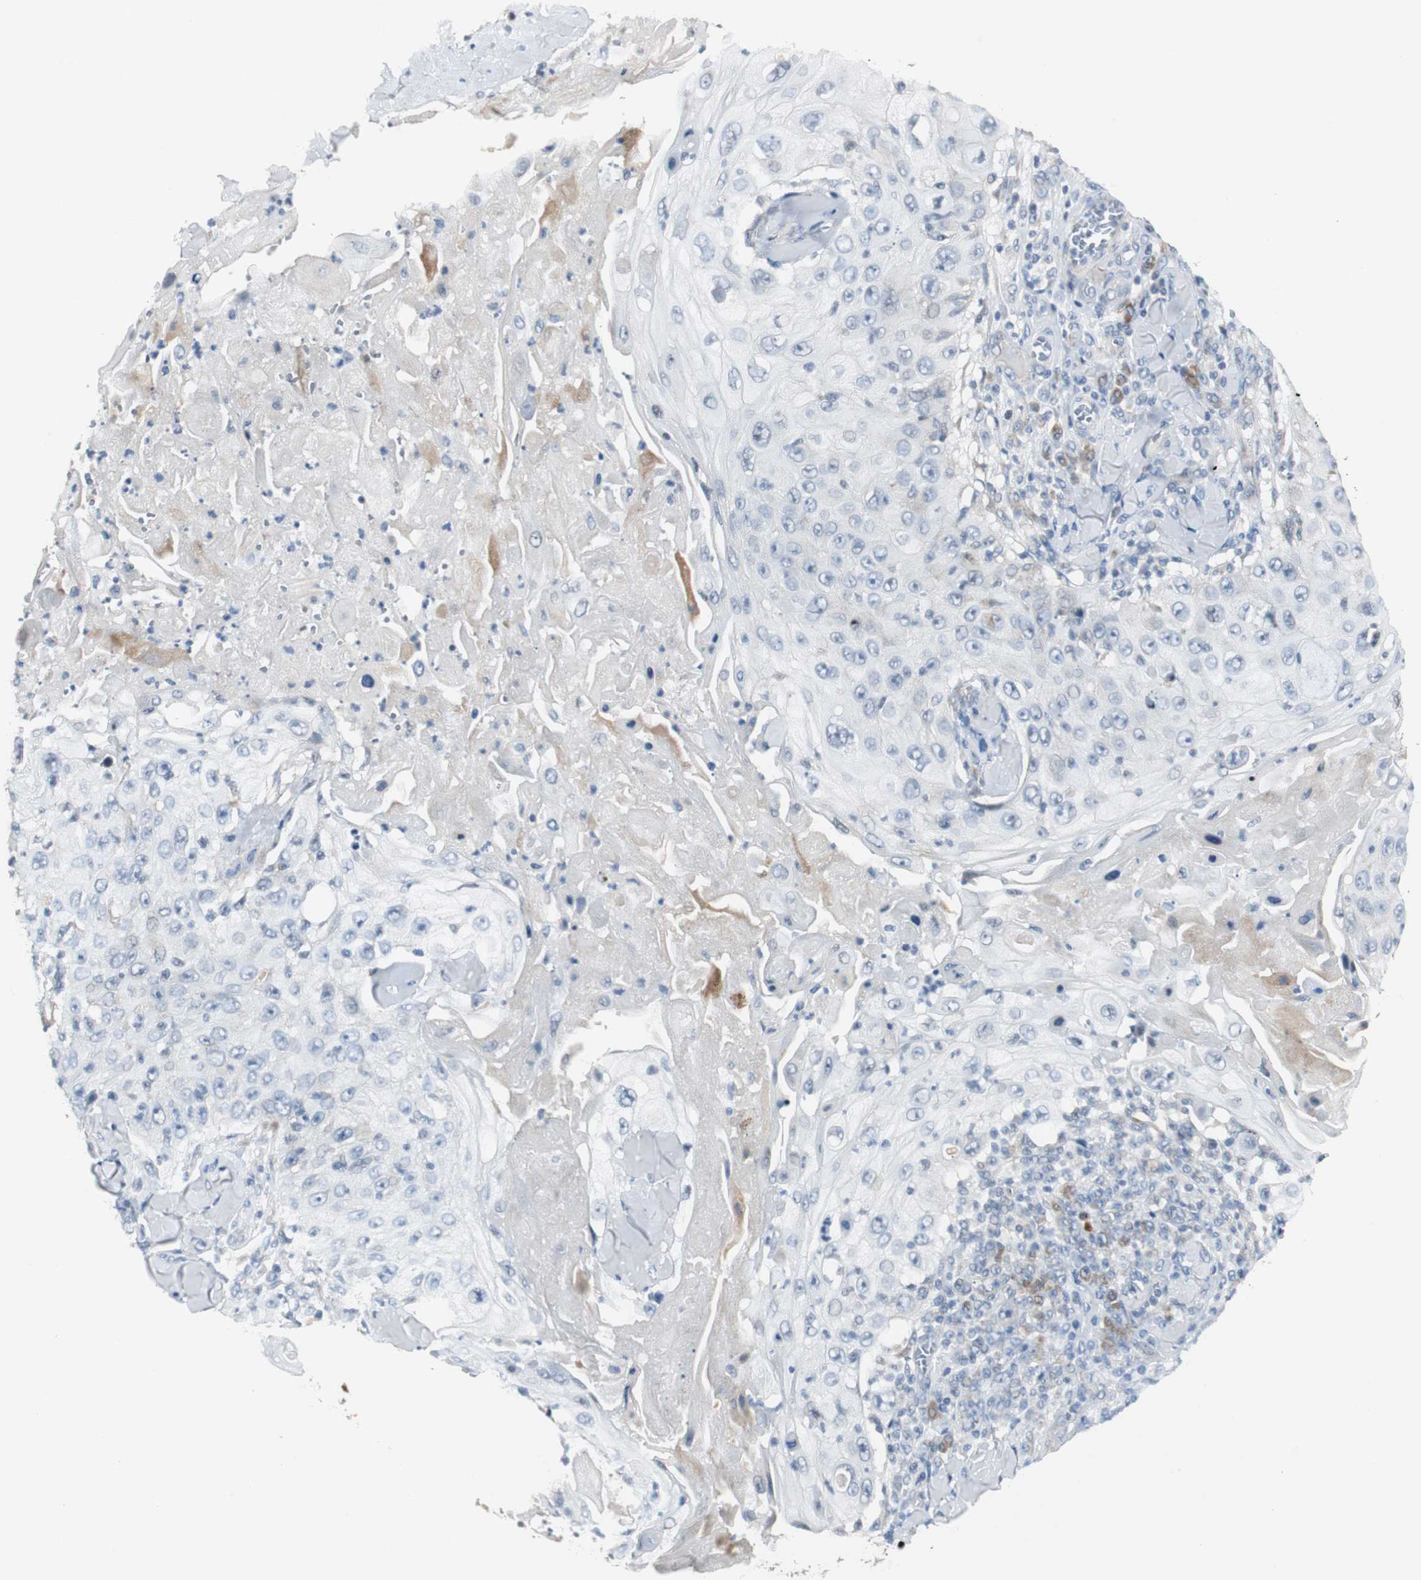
{"staining": {"intensity": "negative", "quantity": "none", "location": "none"}, "tissue": "skin cancer", "cell_type": "Tumor cells", "image_type": "cancer", "snomed": [{"axis": "morphology", "description": "Squamous cell carcinoma, NOS"}, {"axis": "topography", "description": "Skin"}], "caption": "Micrograph shows no significant protein positivity in tumor cells of skin squamous cell carcinoma.", "gene": "MYT1", "patient": {"sex": "male", "age": 86}}